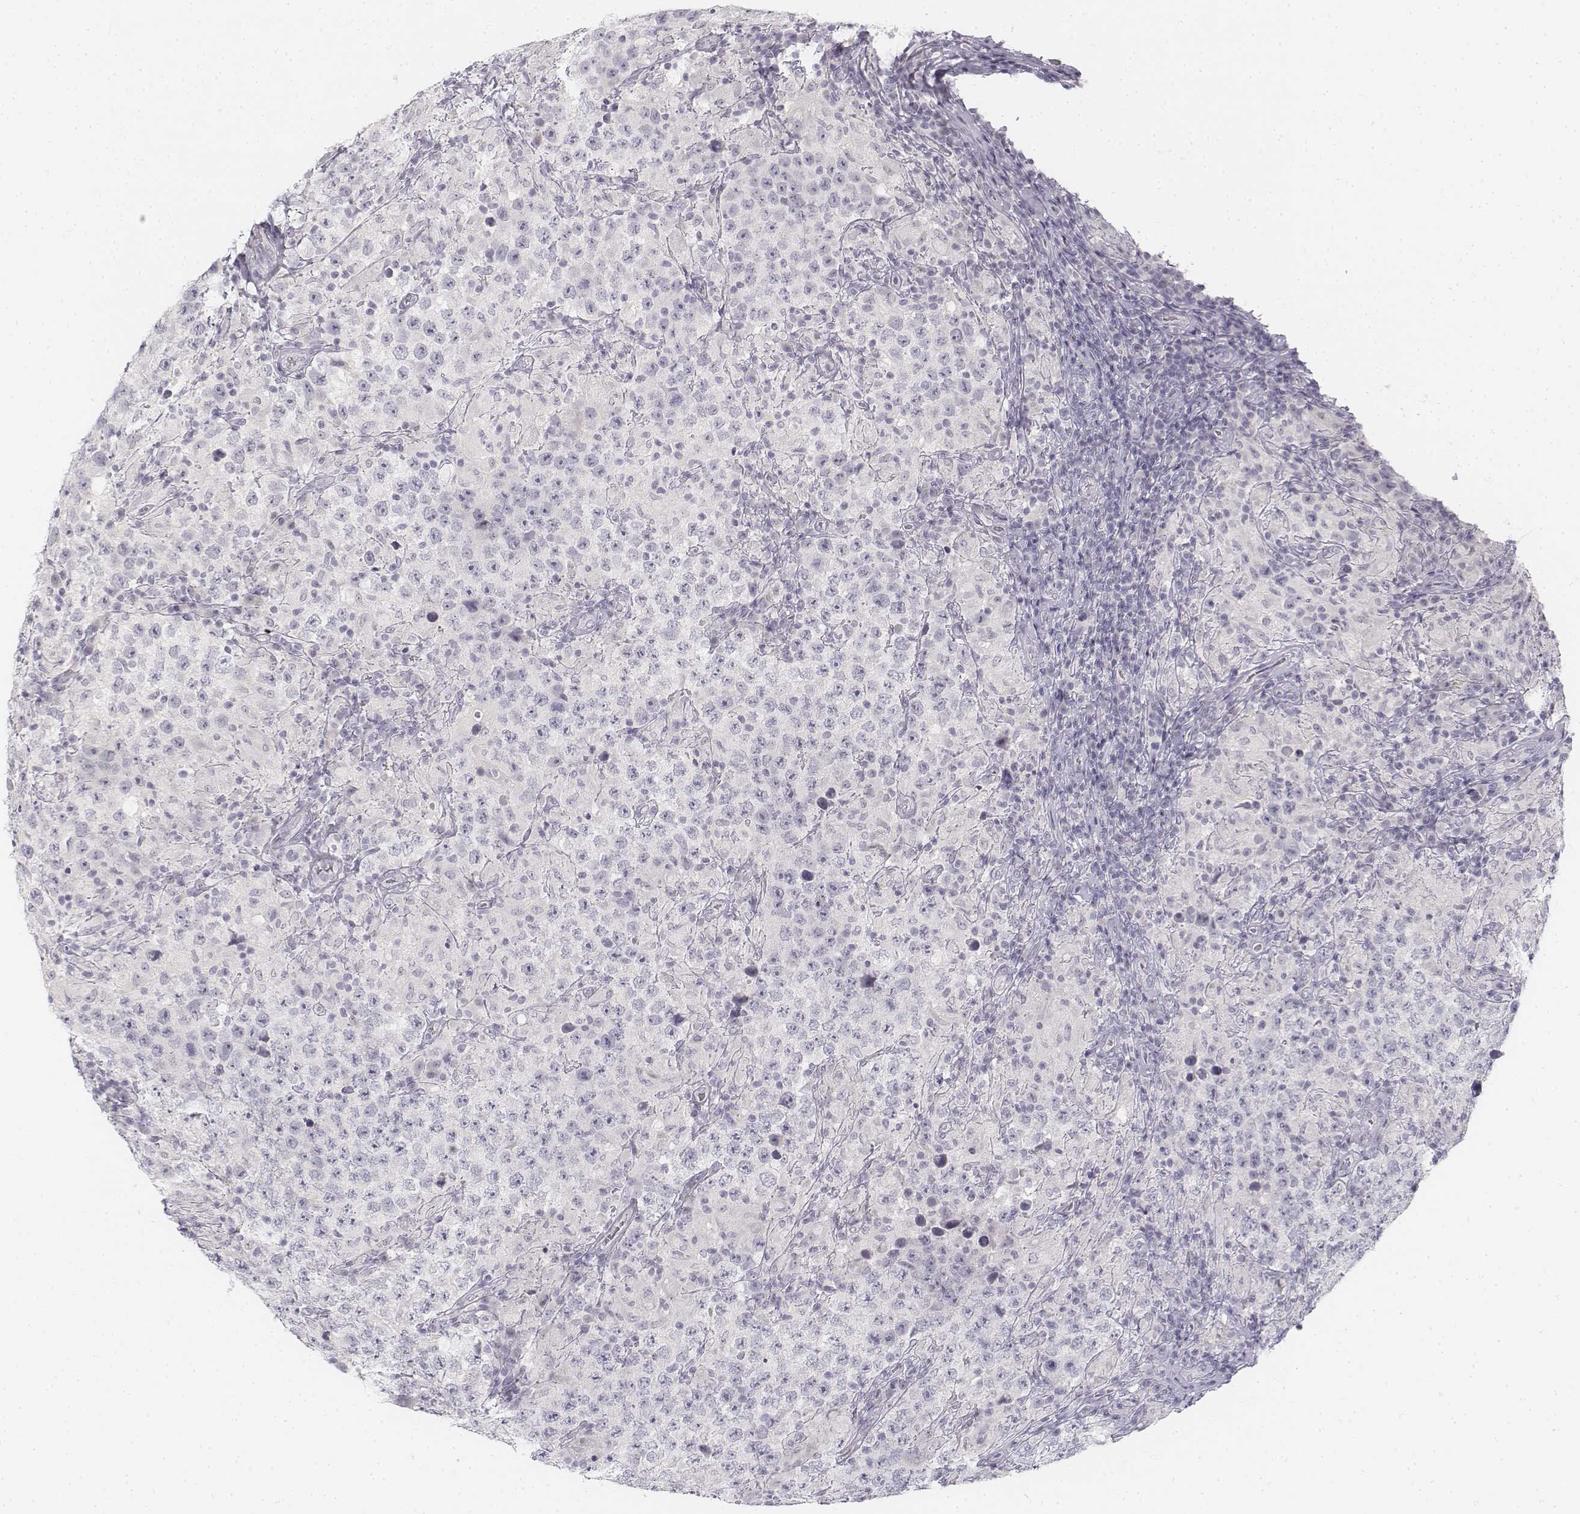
{"staining": {"intensity": "negative", "quantity": "none", "location": "none"}, "tissue": "testis cancer", "cell_type": "Tumor cells", "image_type": "cancer", "snomed": [{"axis": "morphology", "description": "Seminoma, NOS"}, {"axis": "morphology", "description": "Carcinoma, Embryonal, NOS"}, {"axis": "topography", "description": "Testis"}], "caption": "Testis cancer (embryonal carcinoma) stained for a protein using IHC exhibits no staining tumor cells.", "gene": "KRT25", "patient": {"sex": "male", "age": 41}}